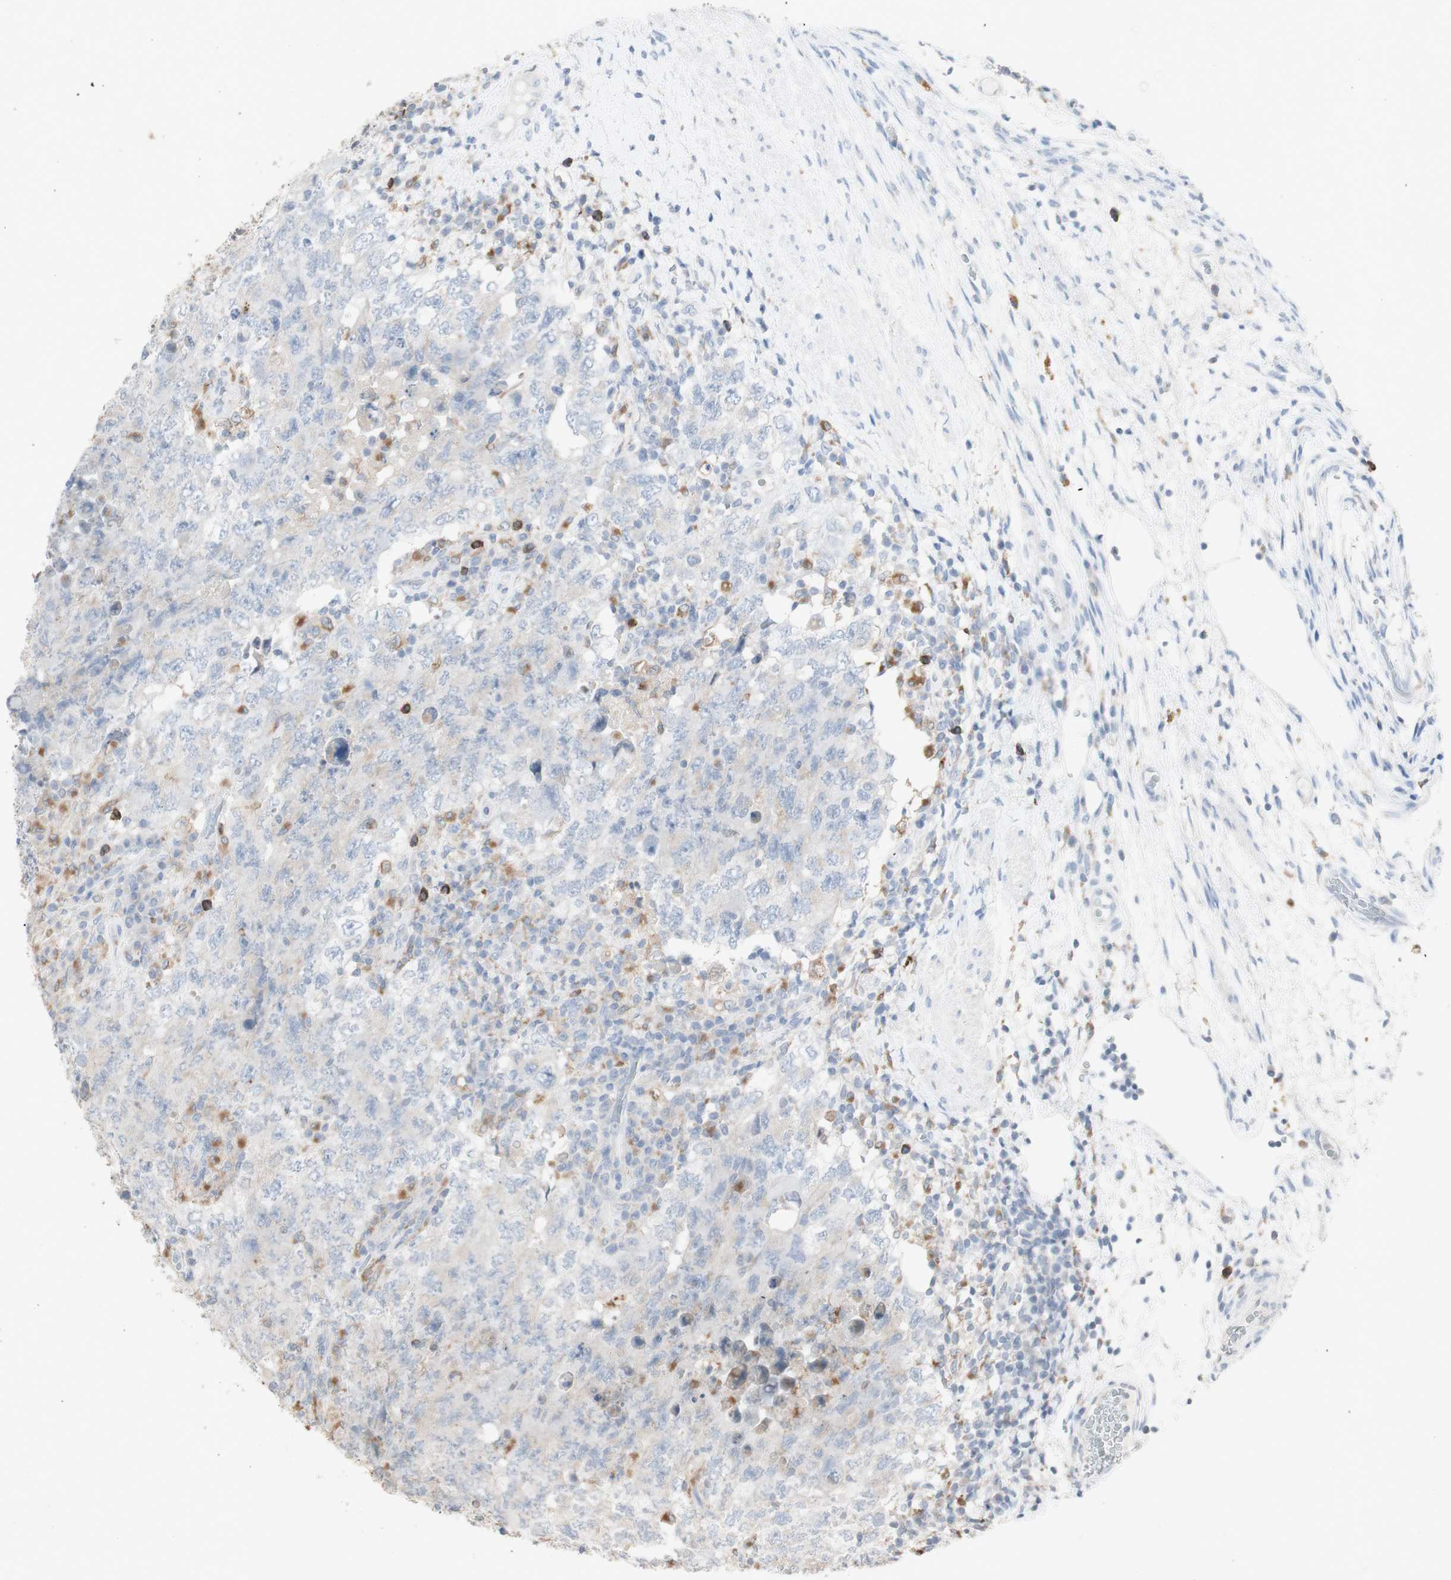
{"staining": {"intensity": "negative", "quantity": "none", "location": "none"}, "tissue": "testis cancer", "cell_type": "Tumor cells", "image_type": "cancer", "snomed": [{"axis": "morphology", "description": "Carcinoma, Embryonal, NOS"}, {"axis": "topography", "description": "Testis"}], "caption": "This is an immunohistochemistry (IHC) image of human embryonal carcinoma (testis). There is no expression in tumor cells.", "gene": "ATP6V1B1", "patient": {"sex": "male", "age": 26}}